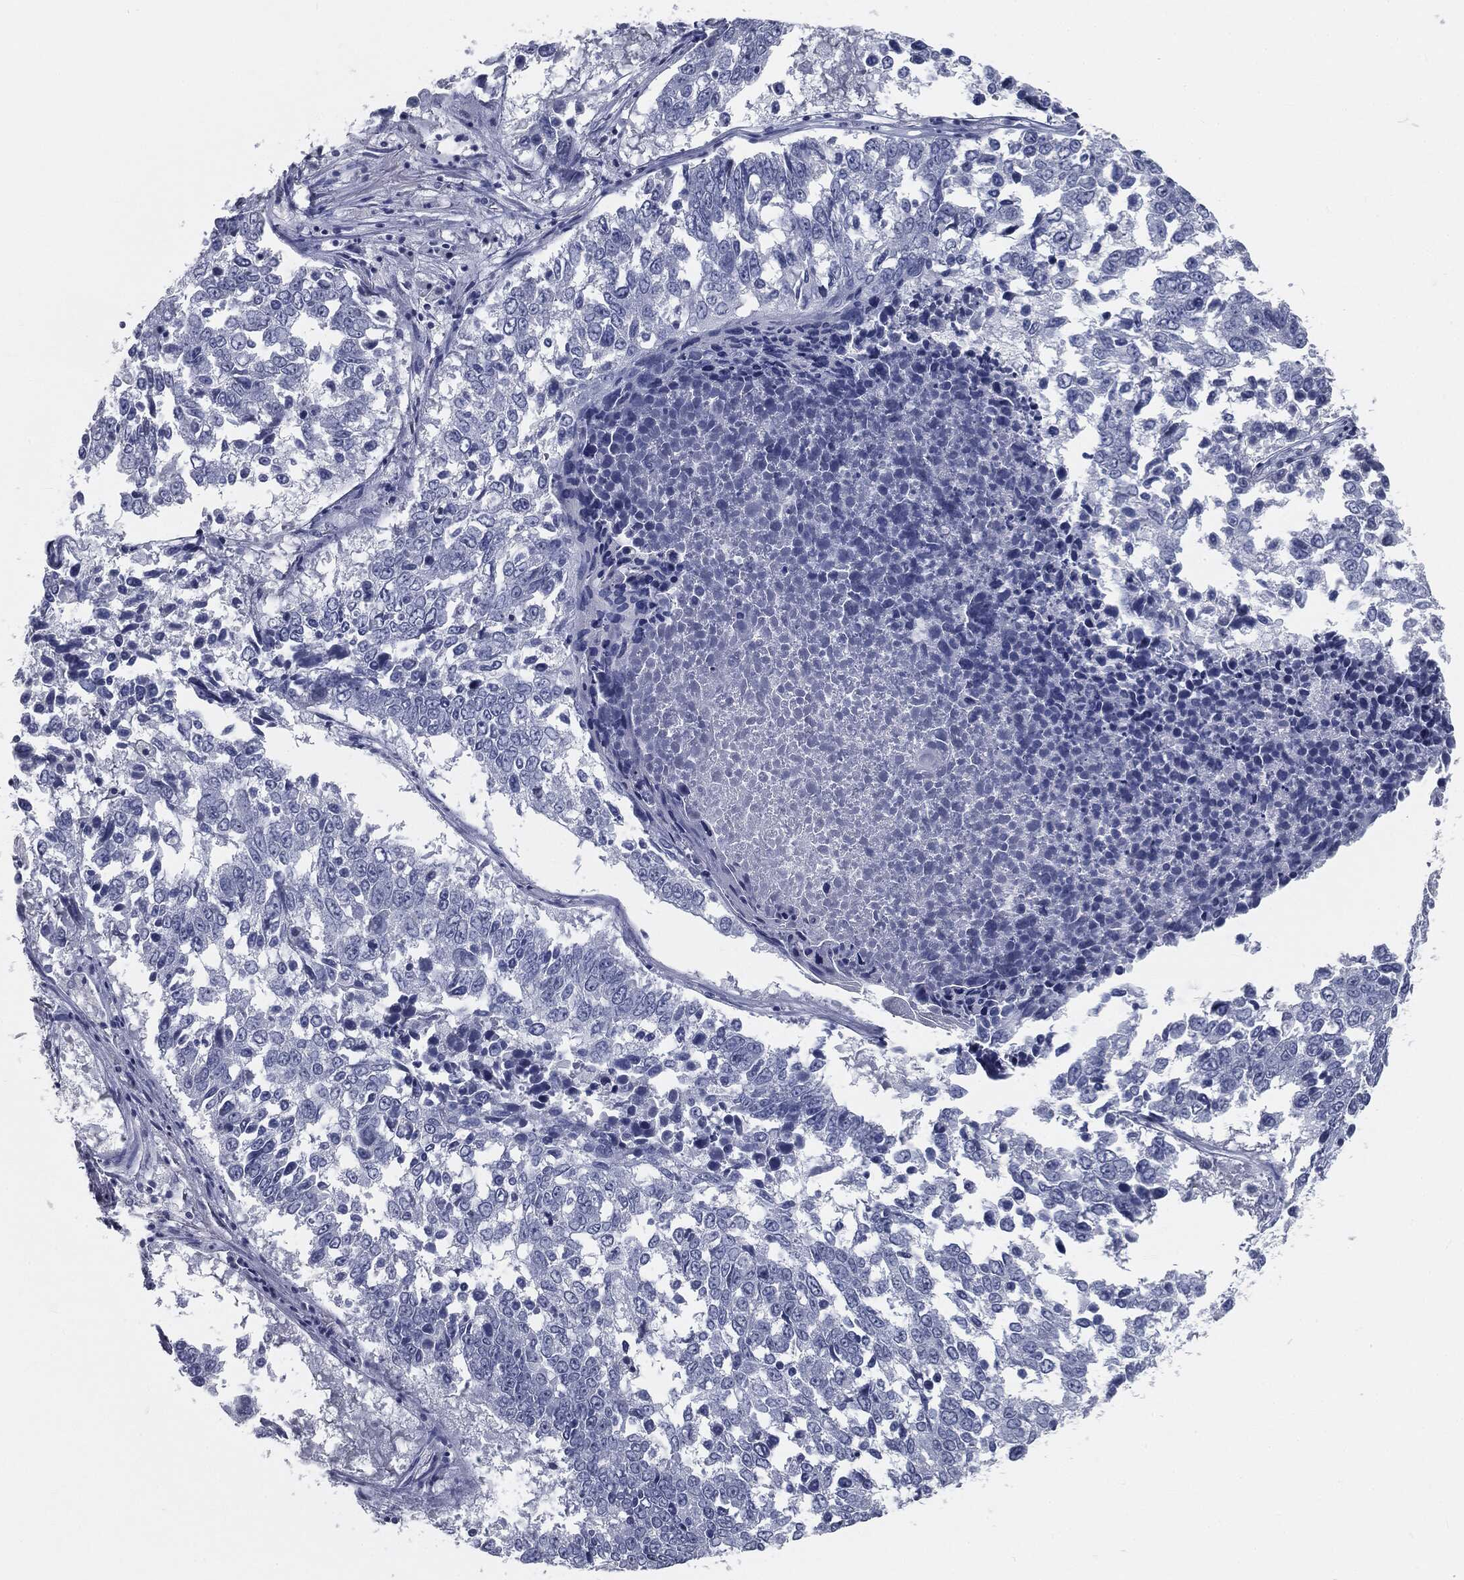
{"staining": {"intensity": "negative", "quantity": "none", "location": "none"}, "tissue": "lung cancer", "cell_type": "Tumor cells", "image_type": "cancer", "snomed": [{"axis": "morphology", "description": "Squamous cell carcinoma, NOS"}, {"axis": "topography", "description": "Lung"}], "caption": "Immunohistochemistry image of neoplastic tissue: human squamous cell carcinoma (lung) stained with DAB shows no significant protein staining in tumor cells.", "gene": "PRAME", "patient": {"sex": "male", "age": 82}}